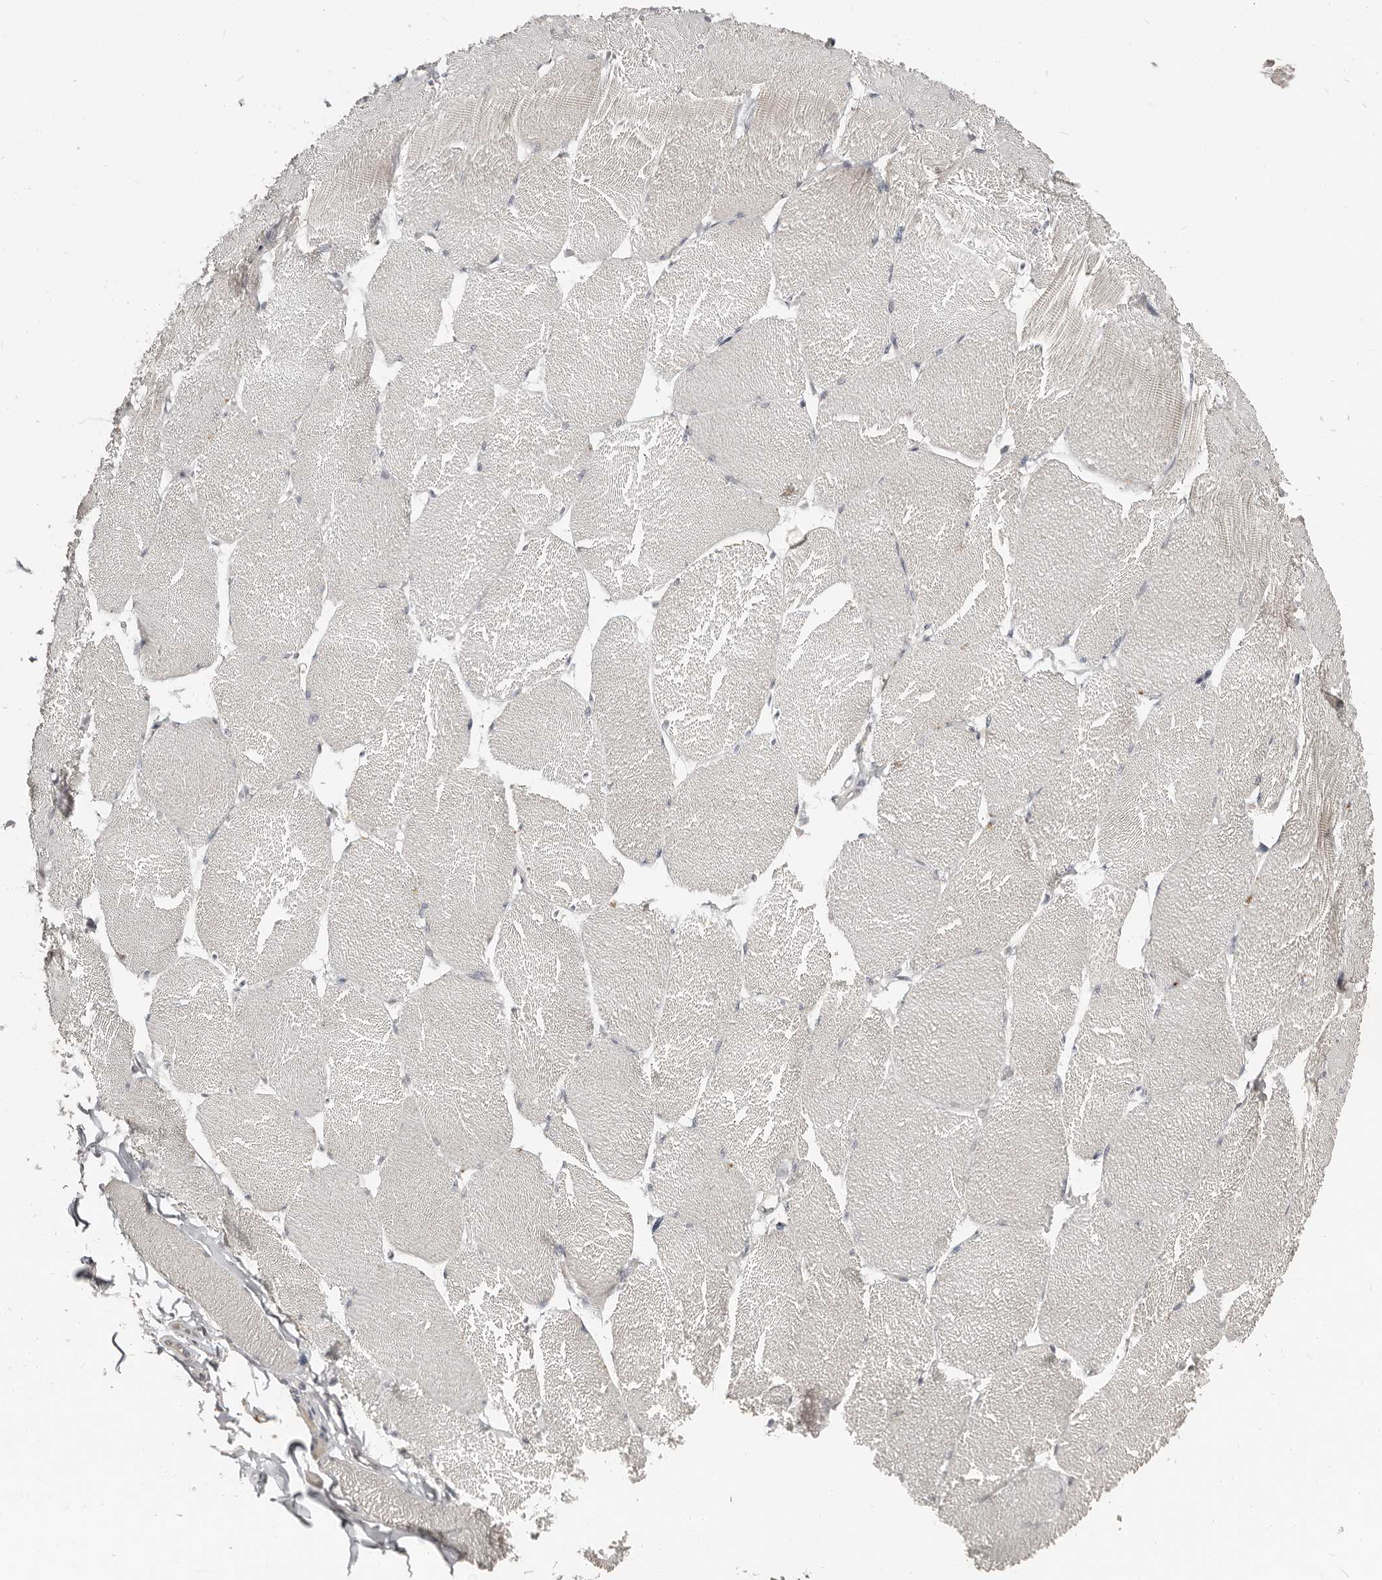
{"staining": {"intensity": "negative", "quantity": "none", "location": "none"}, "tissue": "skeletal muscle", "cell_type": "Myocytes", "image_type": "normal", "snomed": [{"axis": "morphology", "description": "Normal tissue, NOS"}, {"axis": "topography", "description": "Skin"}, {"axis": "topography", "description": "Skeletal muscle"}], "caption": "Immunohistochemical staining of unremarkable human skeletal muscle demonstrates no significant staining in myocytes. Brightfield microscopy of immunohistochemistry (IHC) stained with DAB (brown) and hematoxylin (blue), captured at high magnification.", "gene": "APOL6", "patient": {"sex": "male", "age": 83}}